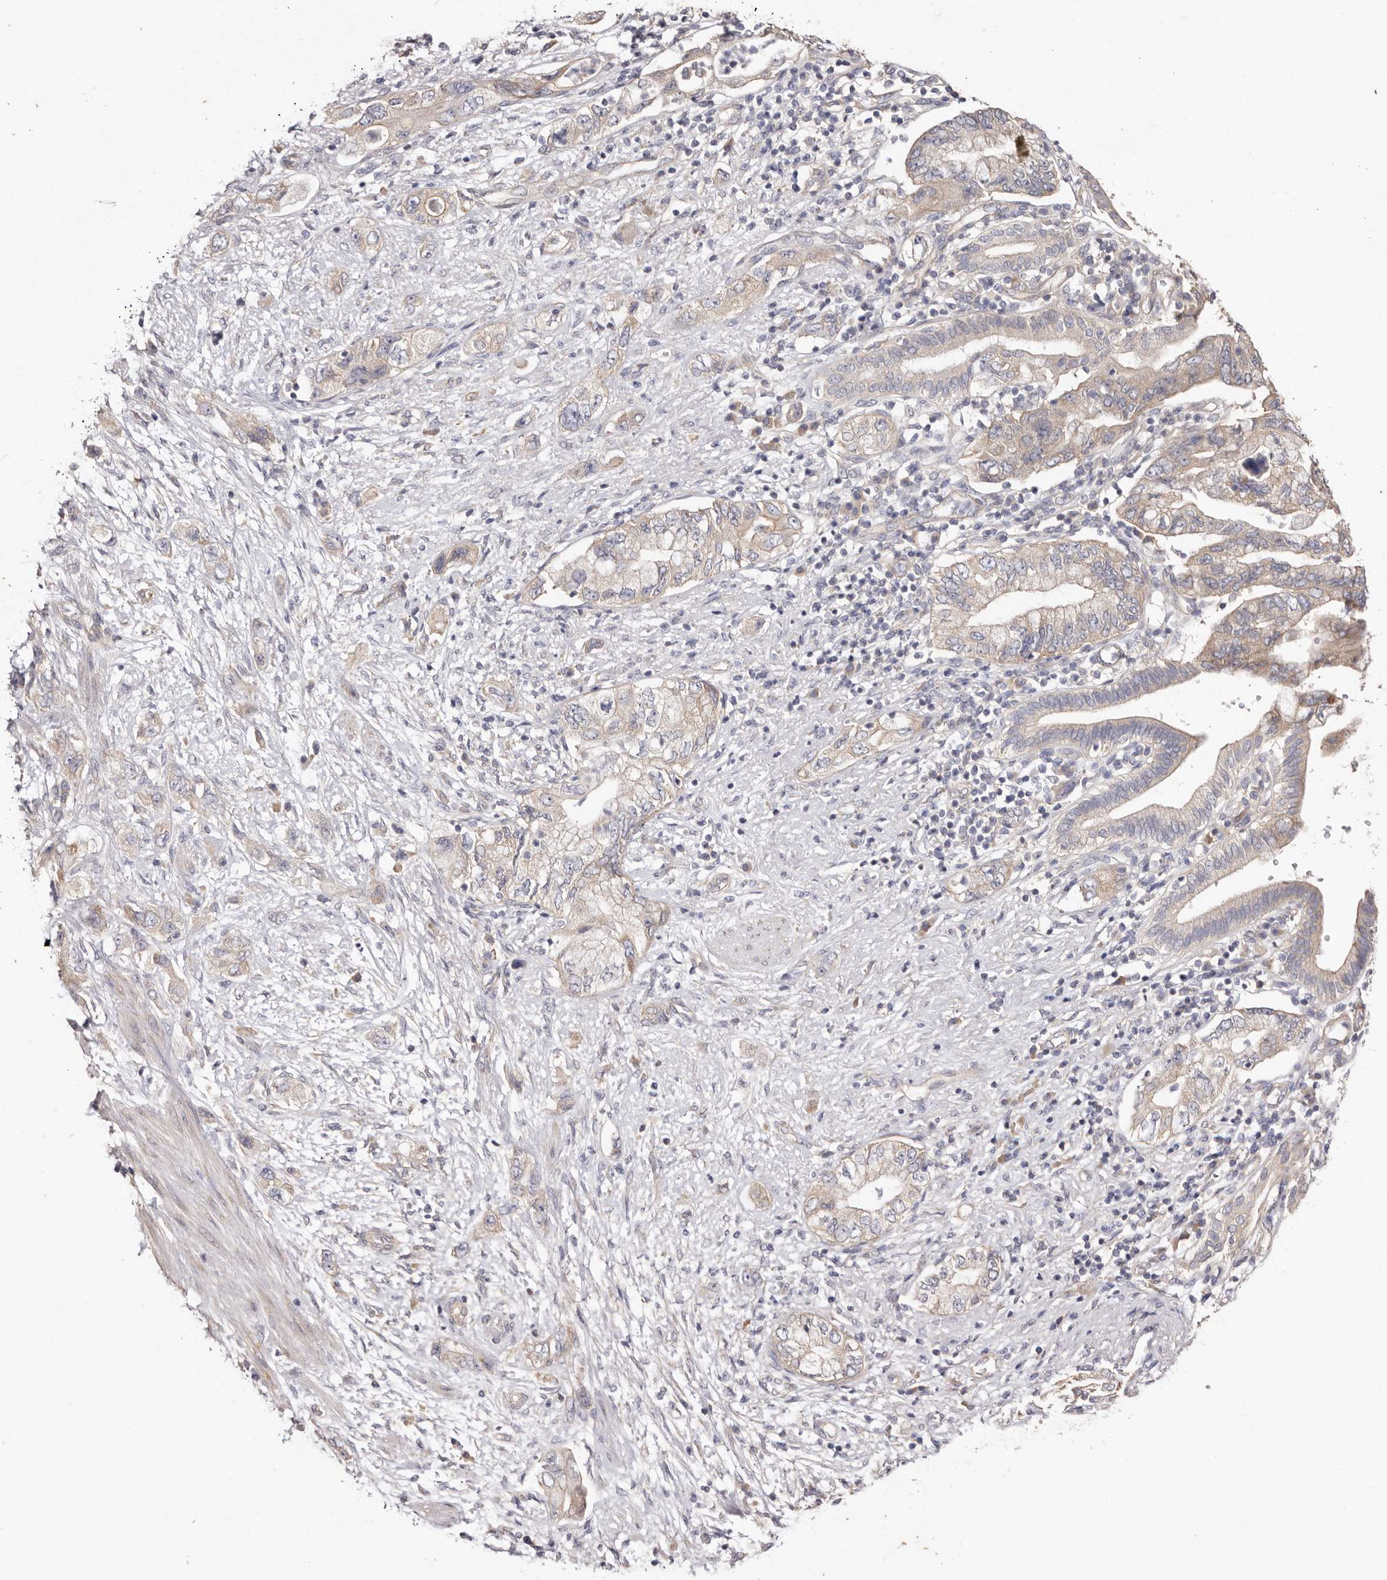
{"staining": {"intensity": "weak", "quantity": ">75%", "location": "cytoplasmic/membranous"}, "tissue": "pancreatic cancer", "cell_type": "Tumor cells", "image_type": "cancer", "snomed": [{"axis": "morphology", "description": "Adenocarcinoma, NOS"}, {"axis": "topography", "description": "Pancreas"}], "caption": "Pancreatic cancer stained for a protein exhibits weak cytoplasmic/membranous positivity in tumor cells. (brown staining indicates protein expression, while blue staining denotes nuclei).", "gene": "FAM167B", "patient": {"sex": "female", "age": 73}}